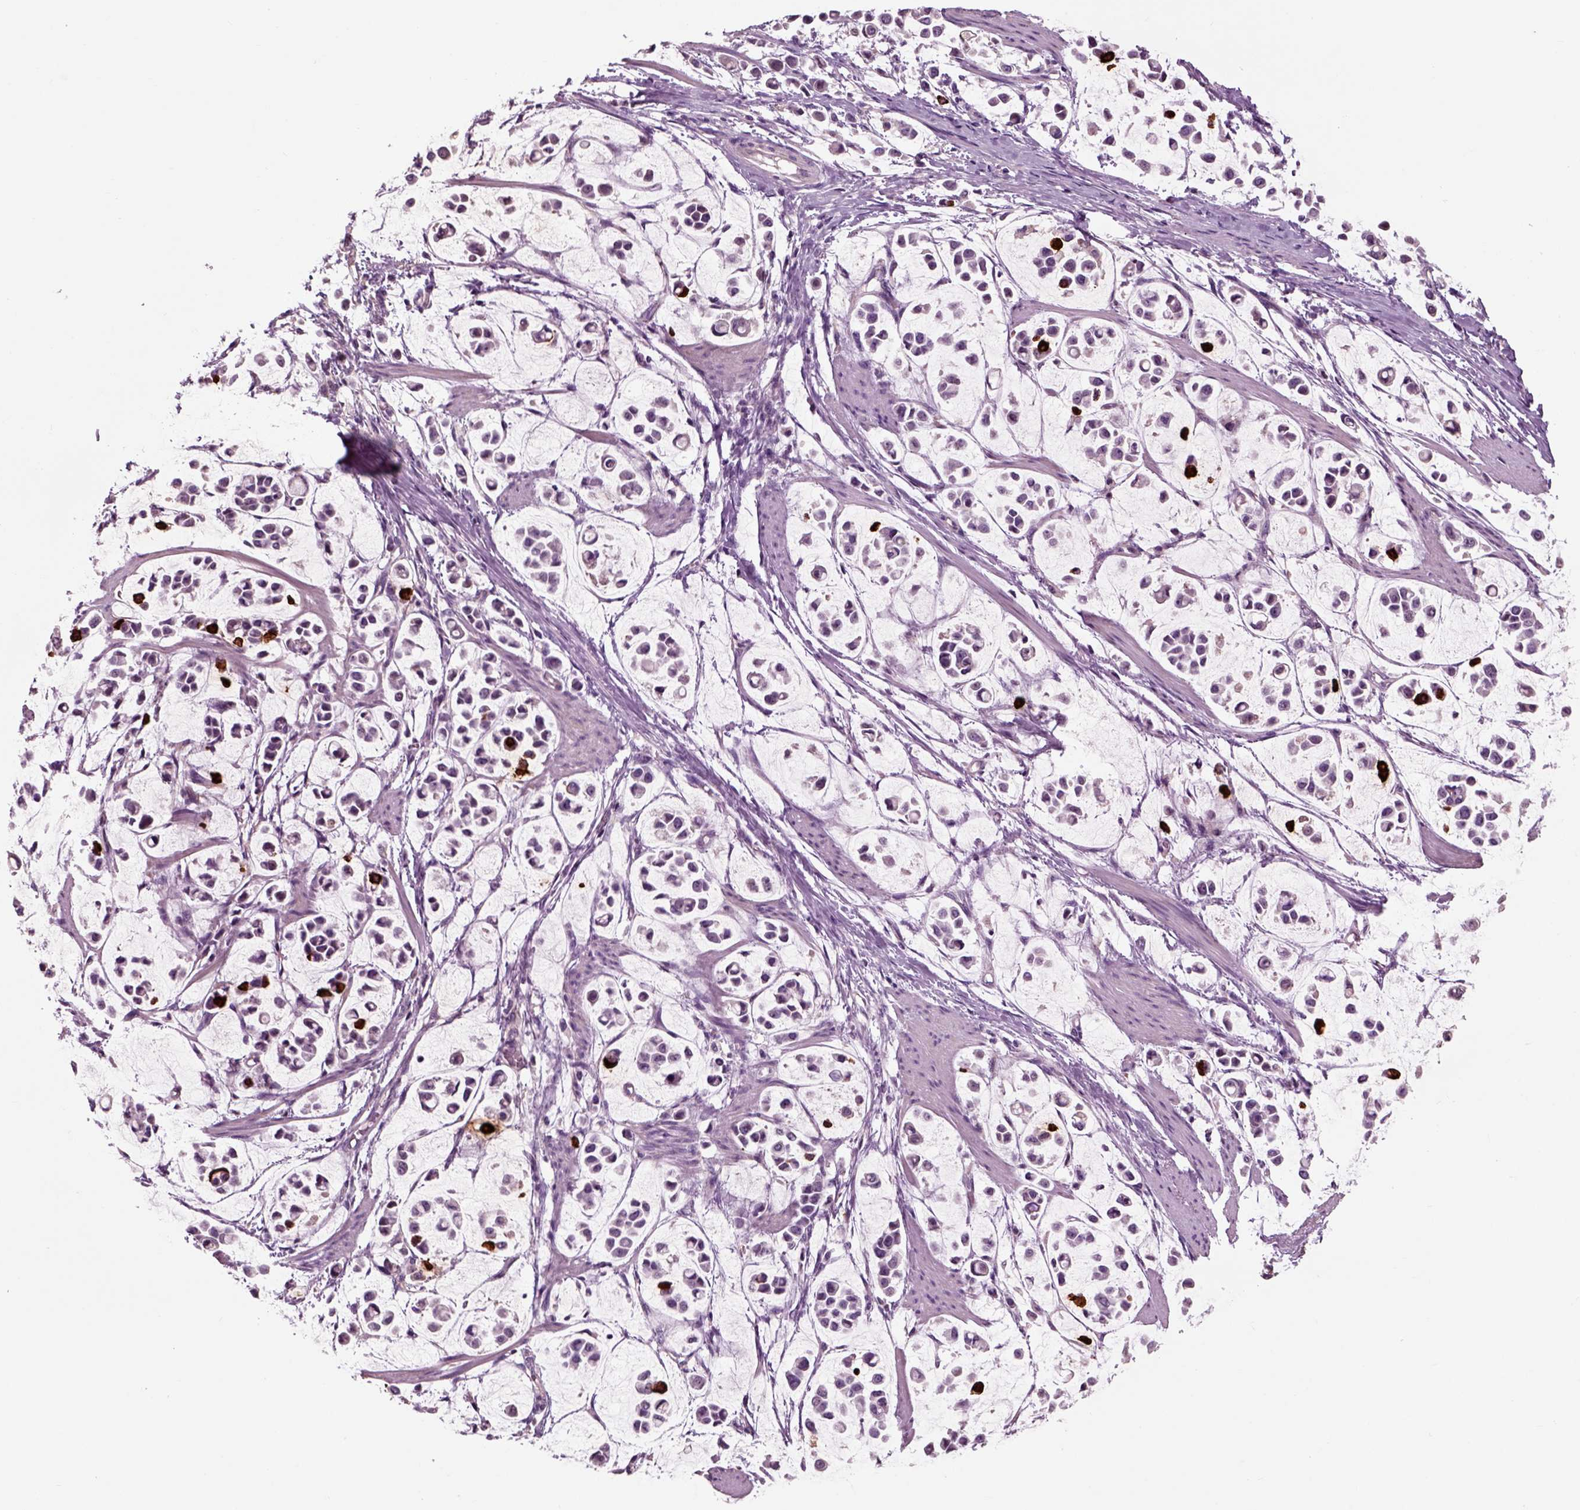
{"staining": {"intensity": "strong", "quantity": "<25%", "location": "cytoplasmic/membranous"}, "tissue": "stomach cancer", "cell_type": "Tumor cells", "image_type": "cancer", "snomed": [{"axis": "morphology", "description": "Adenocarcinoma, NOS"}, {"axis": "topography", "description": "Stomach"}], "caption": "The micrograph displays staining of adenocarcinoma (stomach), revealing strong cytoplasmic/membranous protein staining (brown color) within tumor cells. (DAB IHC with brightfield microscopy, high magnification).", "gene": "CHGB", "patient": {"sex": "male", "age": 82}}